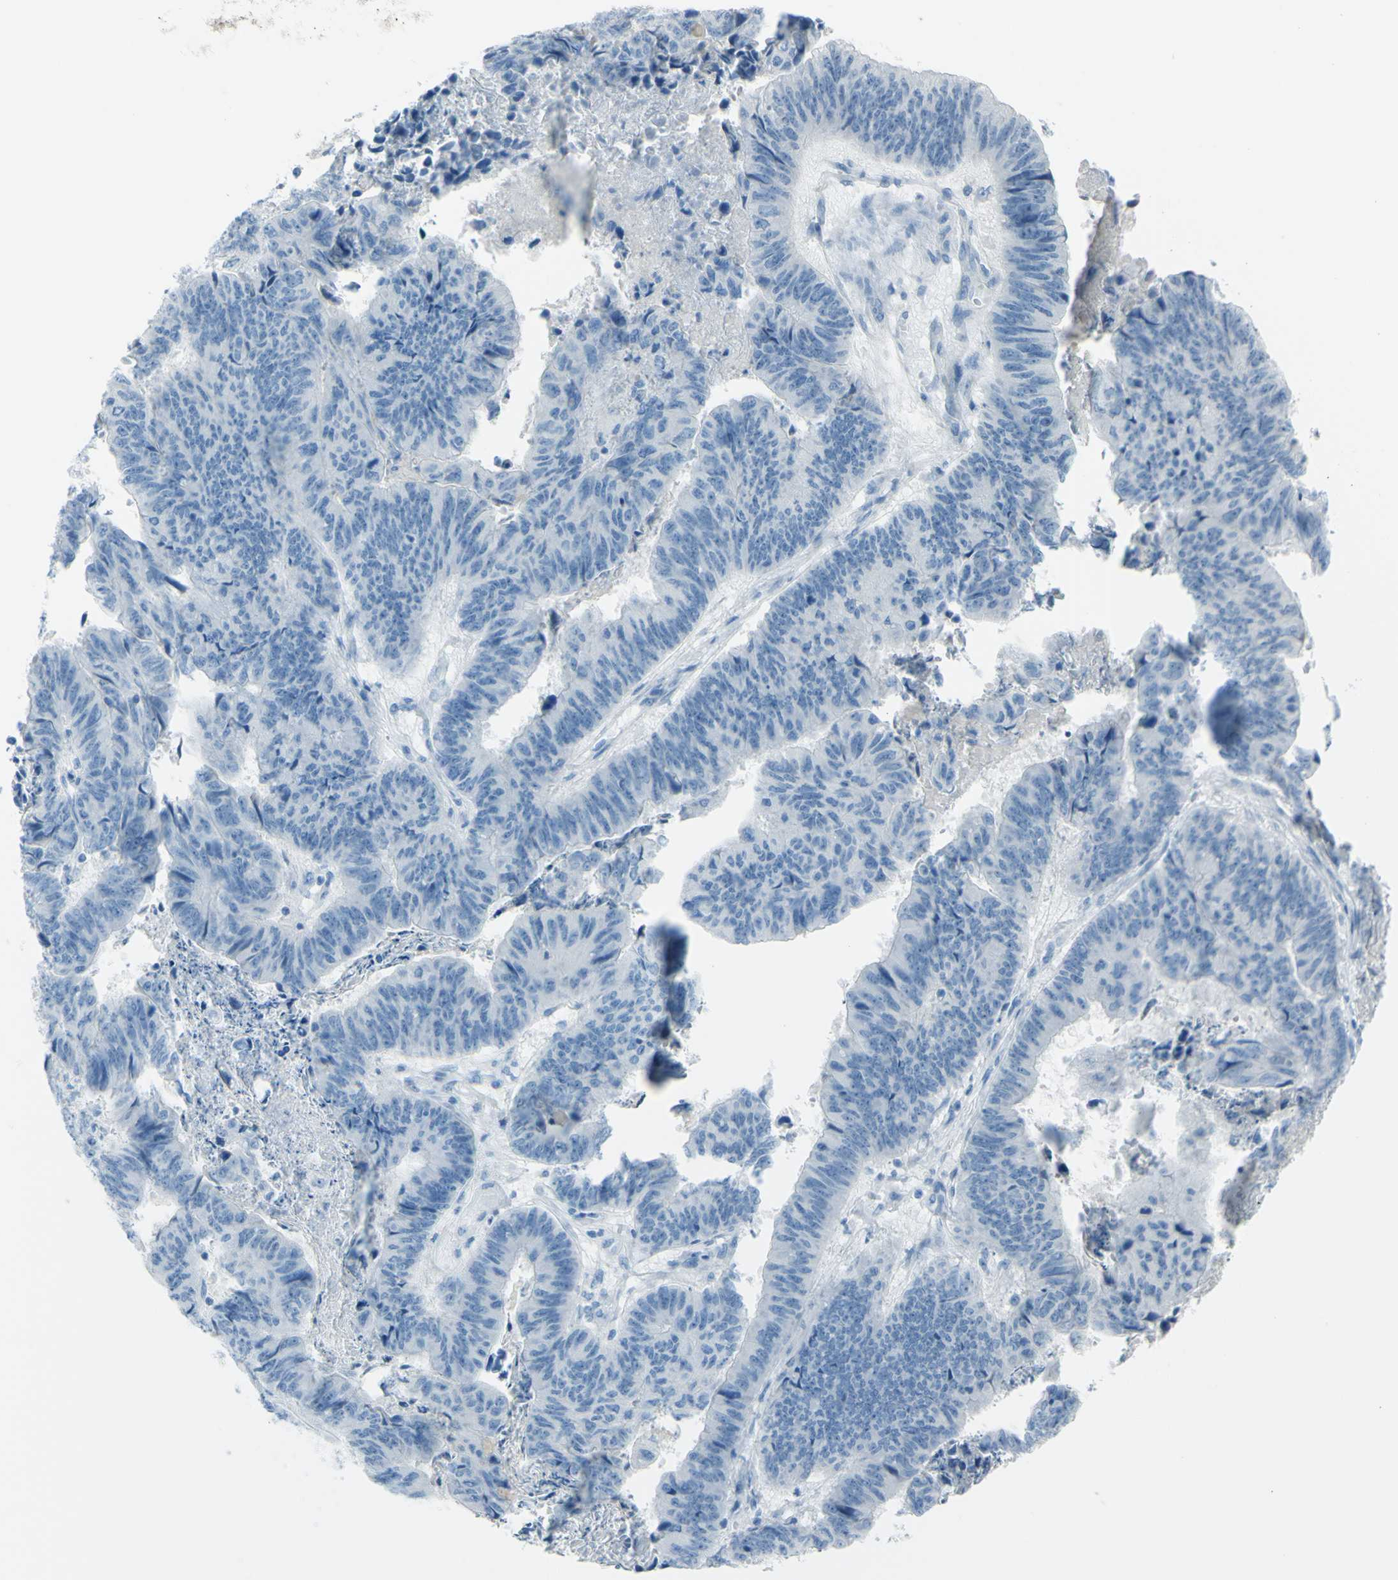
{"staining": {"intensity": "negative", "quantity": "none", "location": "none"}, "tissue": "stomach cancer", "cell_type": "Tumor cells", "image_type": "cancer", "snomed": [{"axis": "morphology", "description": "Adenocarcinoma, NOS"}, {"axis": "topography", "description": "Stomach, lower"}], "caption": "DAB immunohistochemical staining of stomach cancer (adenocarcinoma) reveals no significant positivity in tumor cells.", "gene": "TFPI2", "patient": {"sex": "male", "age": 77}}